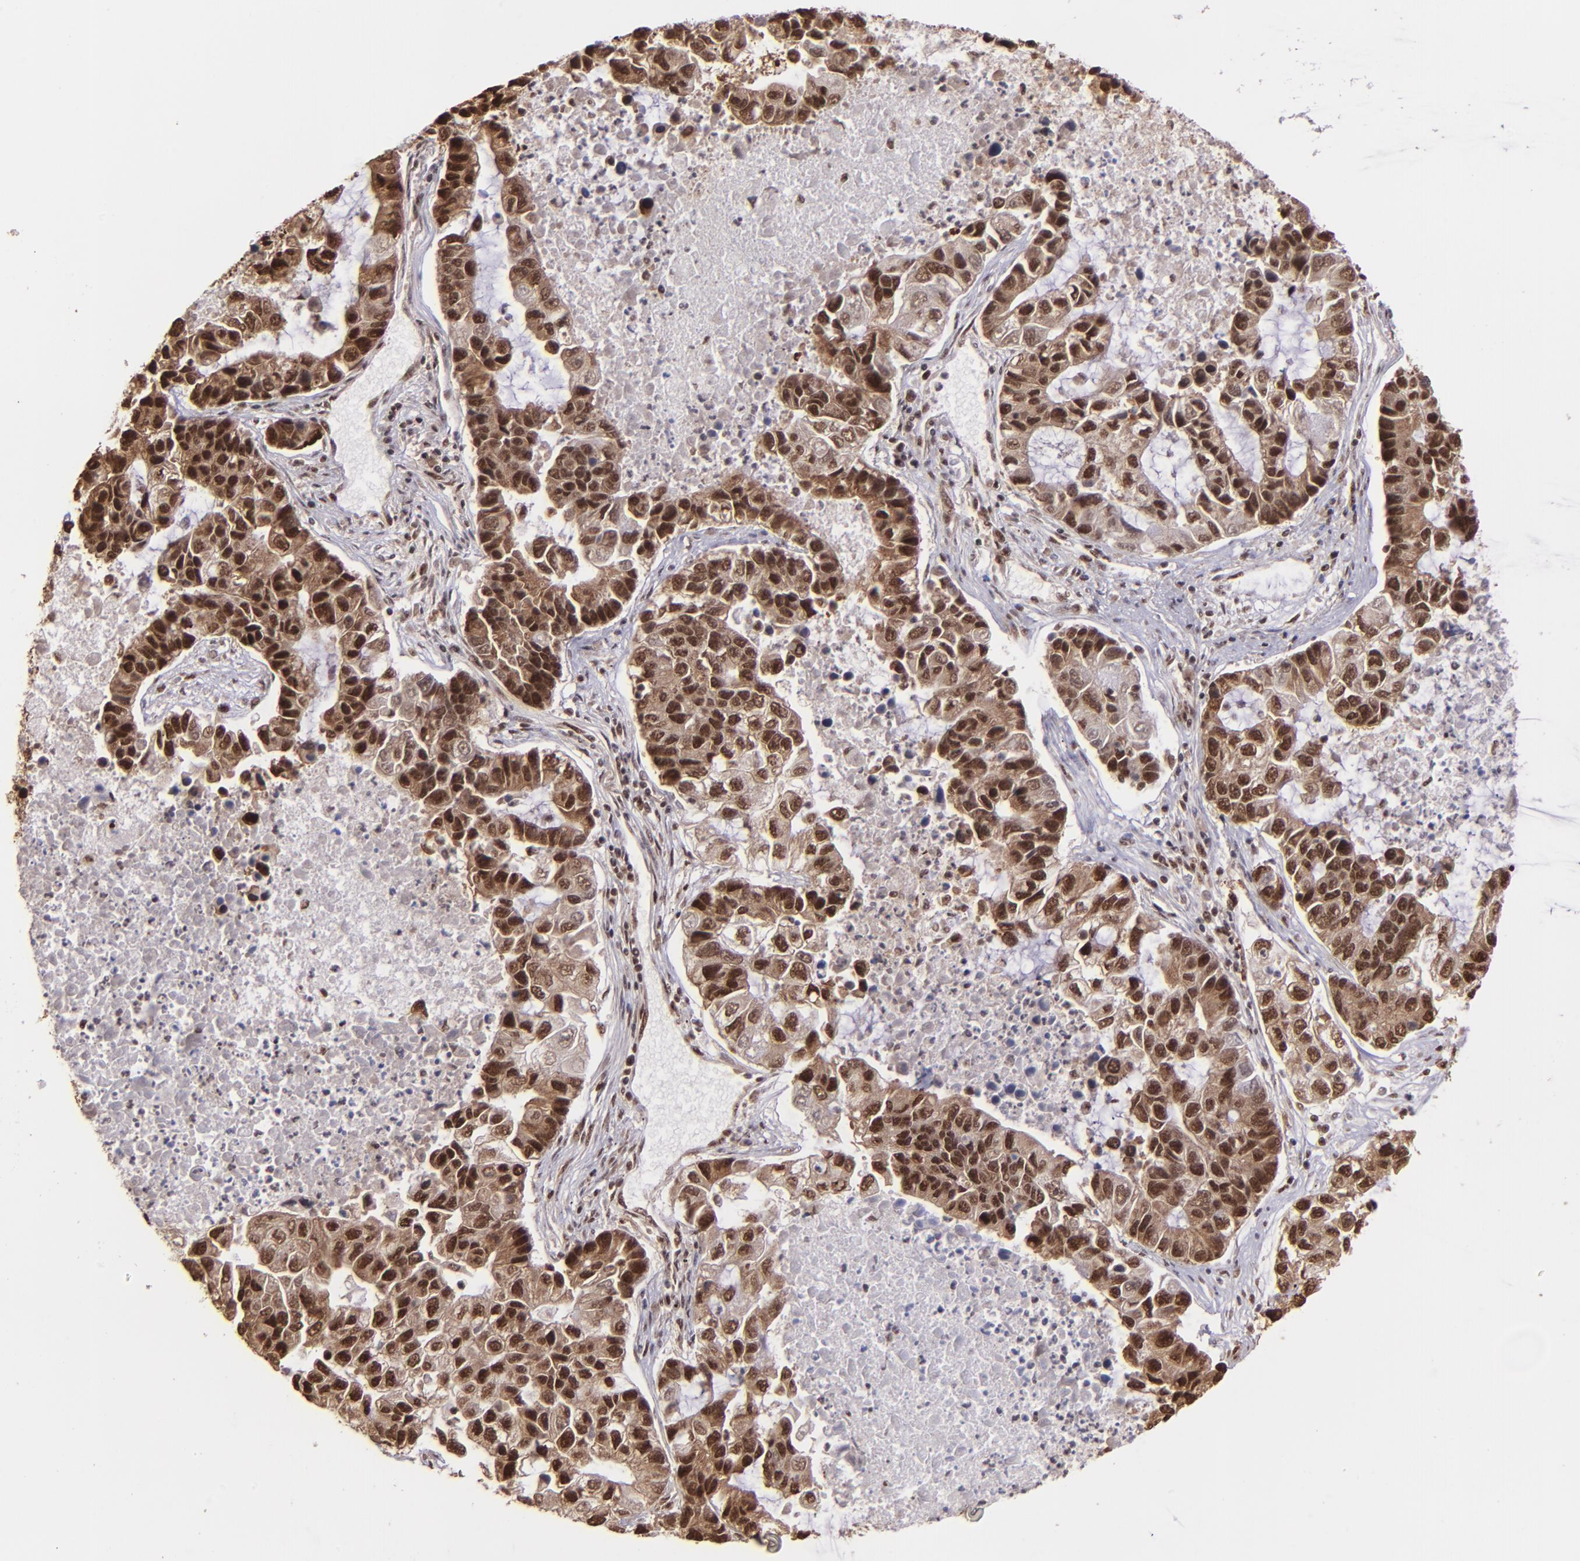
{"staining": {"intensity": "strong", "quantity": ">75%", "location": "cytoplasmic/membranous,nuclear"}, "tissue": "lung cancer", "cell_type": "Tumor cells", "image_type": "cancer", "snomed": [{"axis": "morphology", "description": "Adenocarcinoma, NOS"}, {"axis": "topography", "description": "Lung"}], "caption": "Protein positivity by immunohistochemistry (IHC) reveals strong cytoplasmic/membranous and nuclear positivity in about >75% of tumor cells in adenocarcinoma (lung). The staining was performed using DAB to visualize the protein expression in brown, while the nuclei were stained in blue with hematoxylin (Magnification: 20x).", "gene": "PQBP1", "patient": {"sex": "female", "age": 51}}